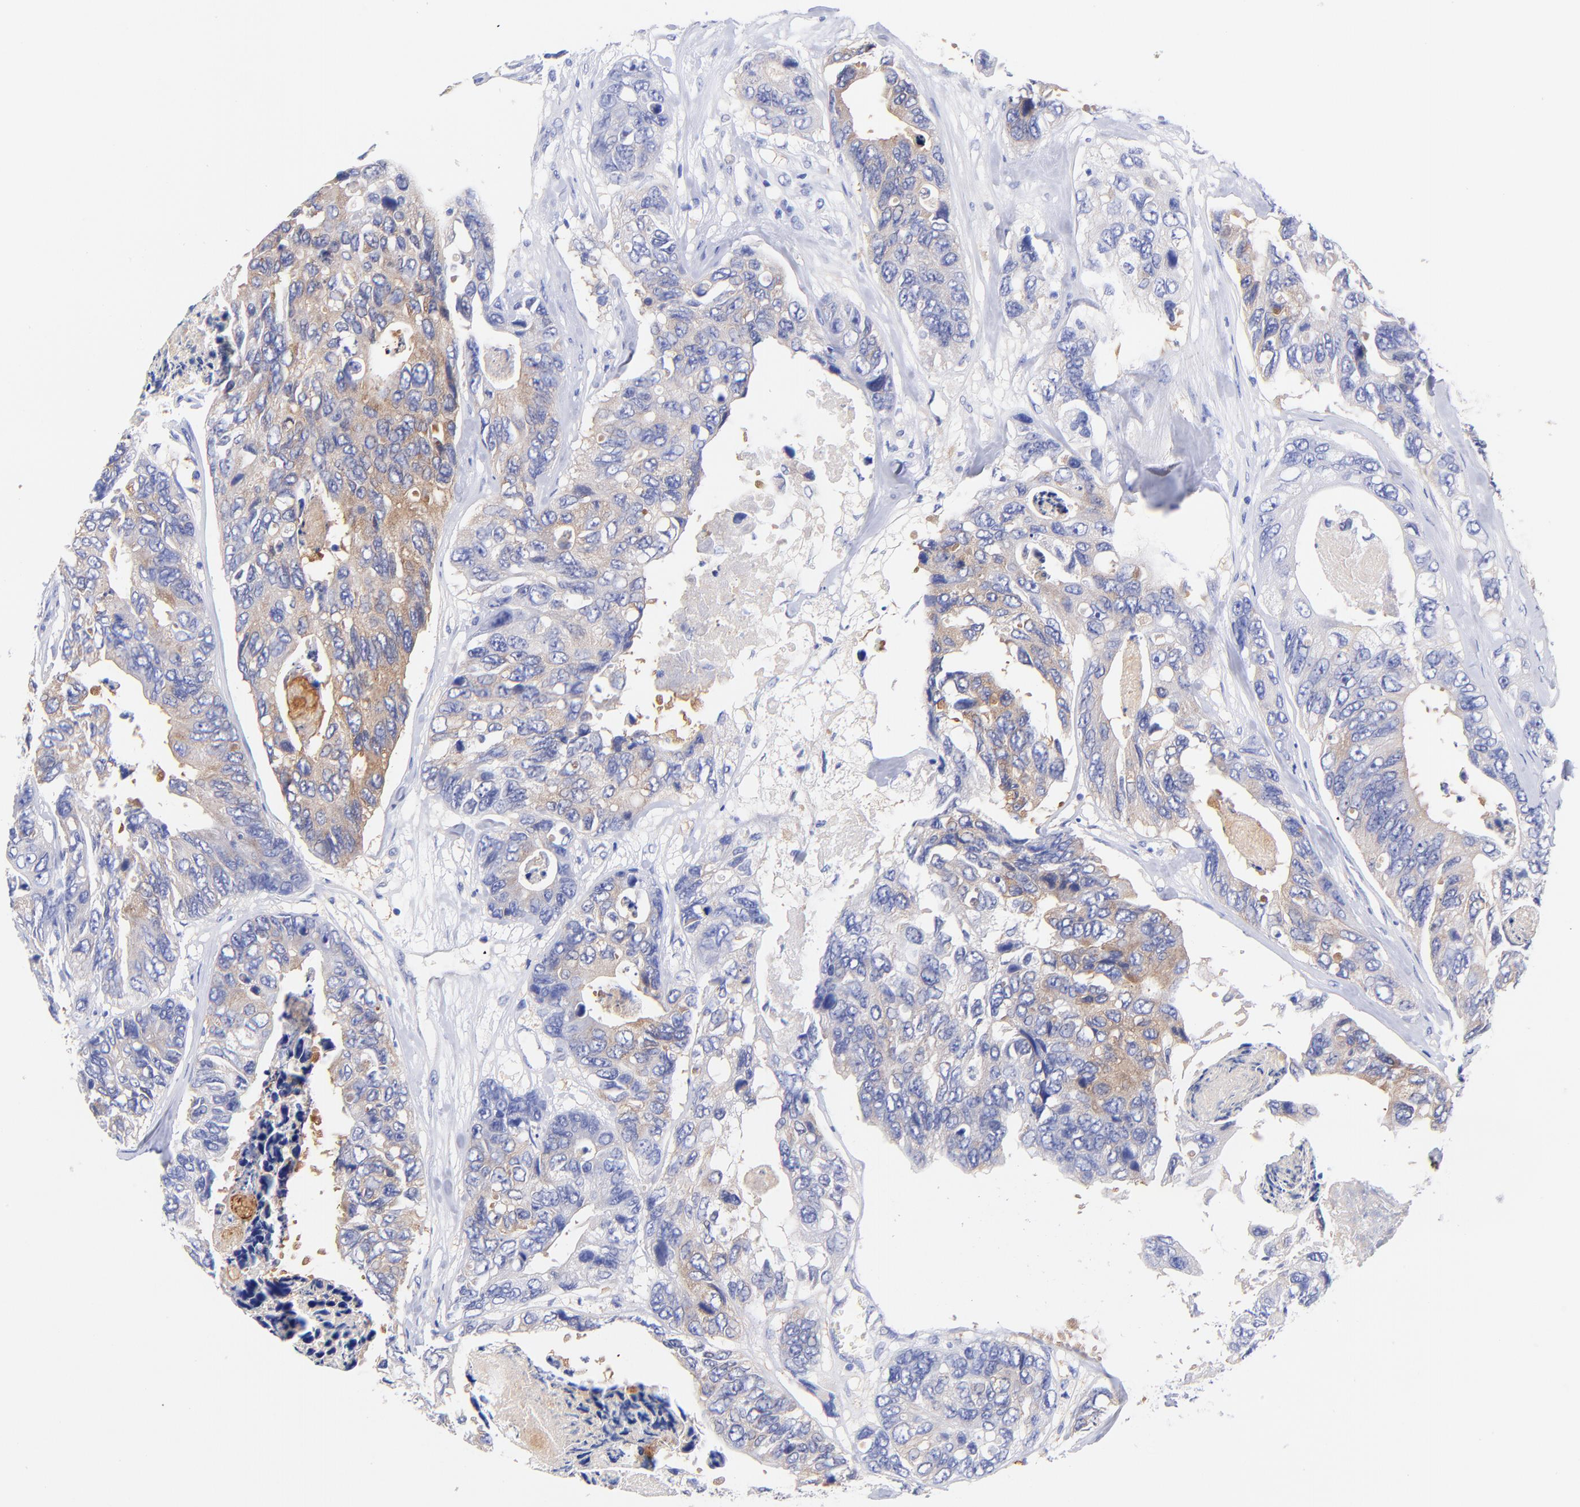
{"staining": {"intensity": "moderate", "quantity": "25%-75%", "location": "cytoplasmic/membranous"}, "tissue": "colorectal cancer", "cell_type": "Tumor cells", "image_type": "cancer", "snomed": [{"axis": "morphology", "description": "Adenocarcinoma, NOS"}, {"axis": "topography", "description": "Colon"}], "caption": "An immunohistochemistry (IHC) image of neoplastic tissue is shown. Protein staining in brown labels moderate cytoplasmic/membranous positivity in colorectal cancer within tumor cells.", "gene": "GPHN", "patient": {"sex": "female", "age": 86}}